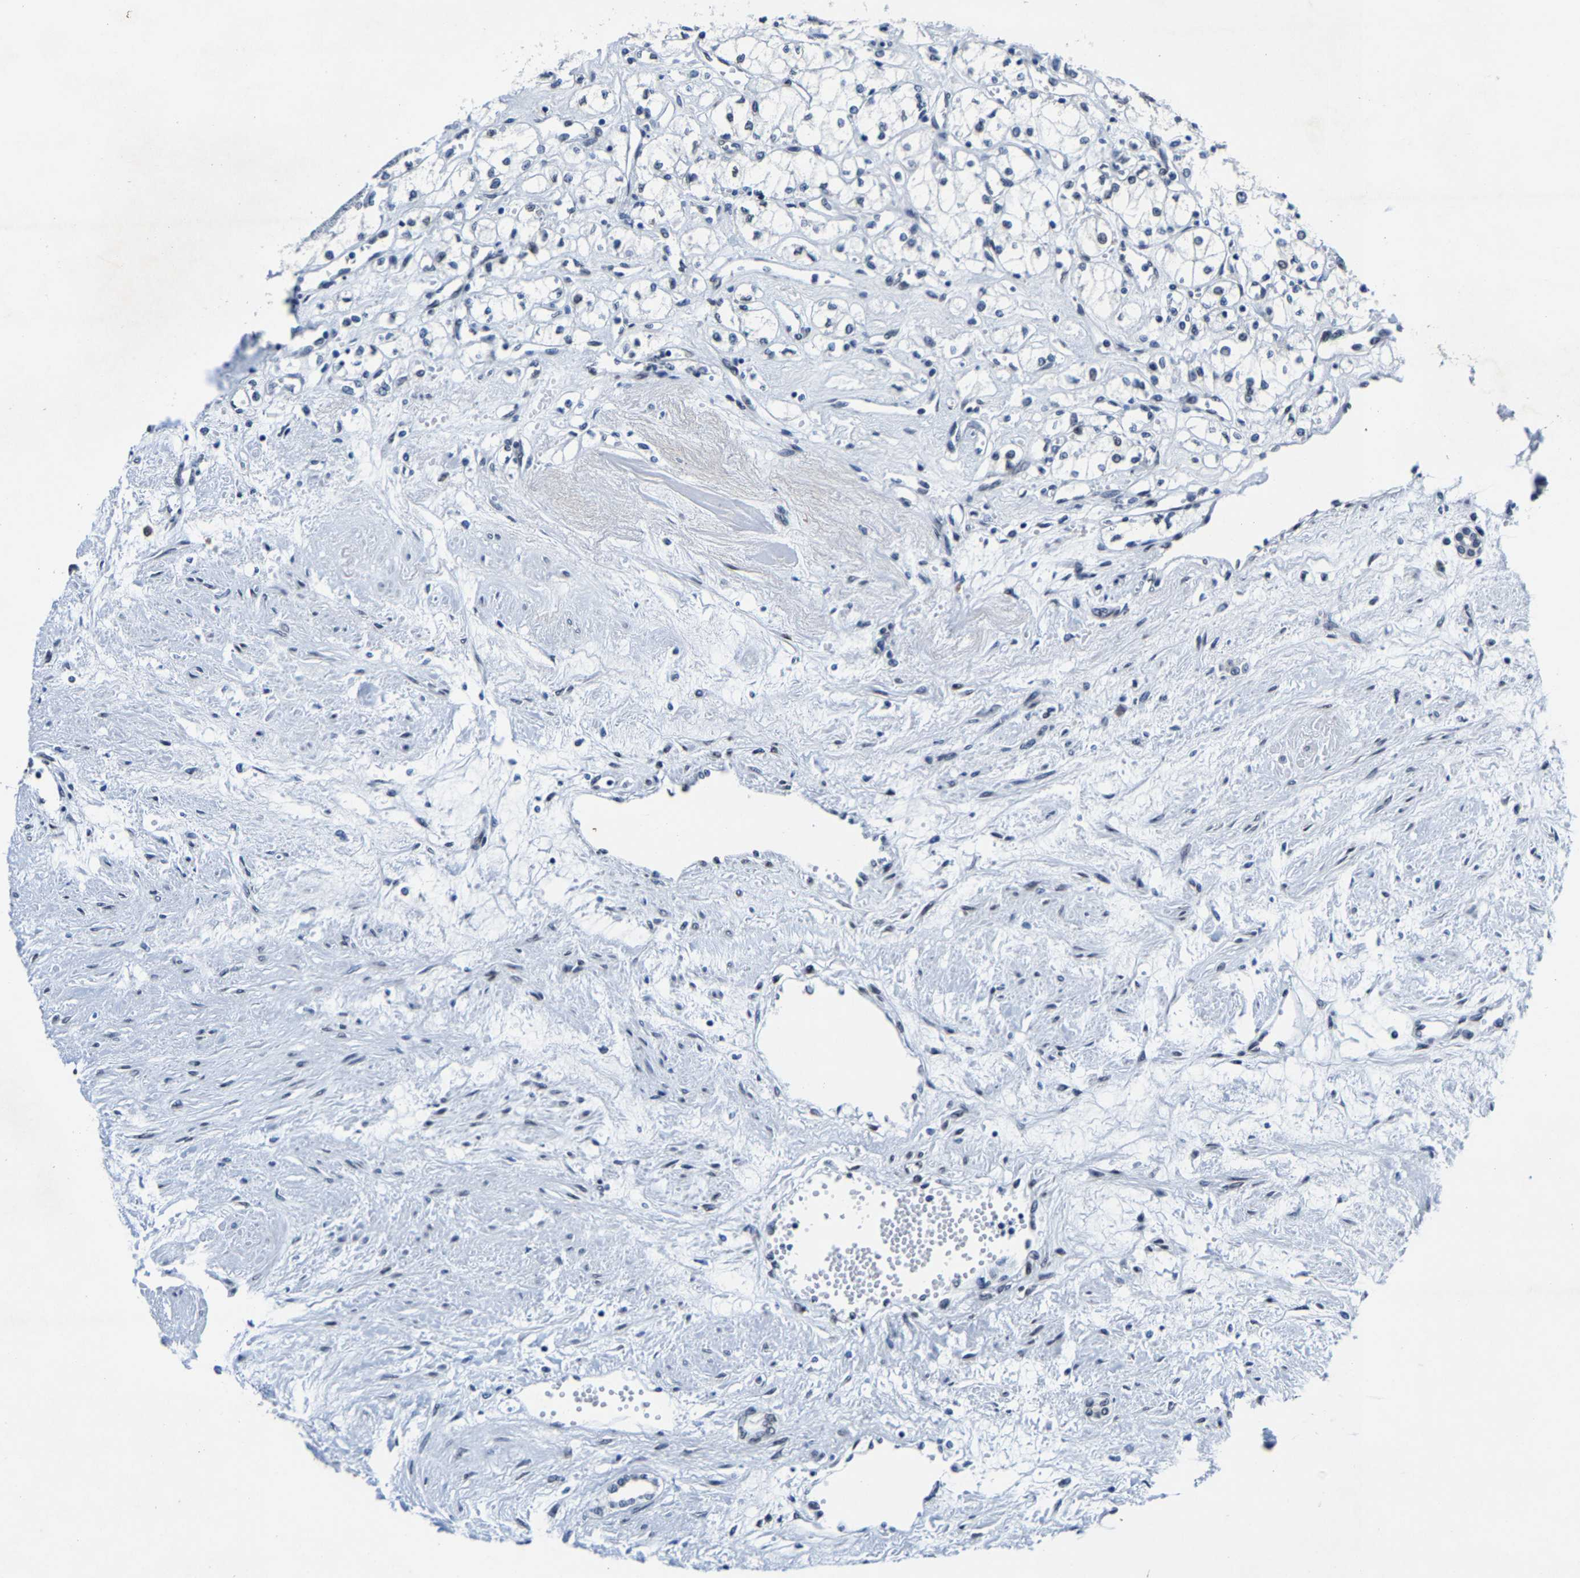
{"staining": {"intensity": "negative", "quantity": "none", "location": "none"}, "tissue": "renal cancer", "cell_type": "Tumor cells", "image_type": "cancer", "snomed": [{"axis": "morphology", "description": "Adenocarcinoma, NOS"}, {"axis": "topography", "description": "Kidney"}], "caption": "Immunohistochemistry (IHC) of renal adenocarcinoma exhibits no positivity in tumor cells. (DAB immunohistochemistry (IHC) with hematoxylin counter stain).", "gene": "UBN2", "patient": {"sex": "male", "age": 59}}